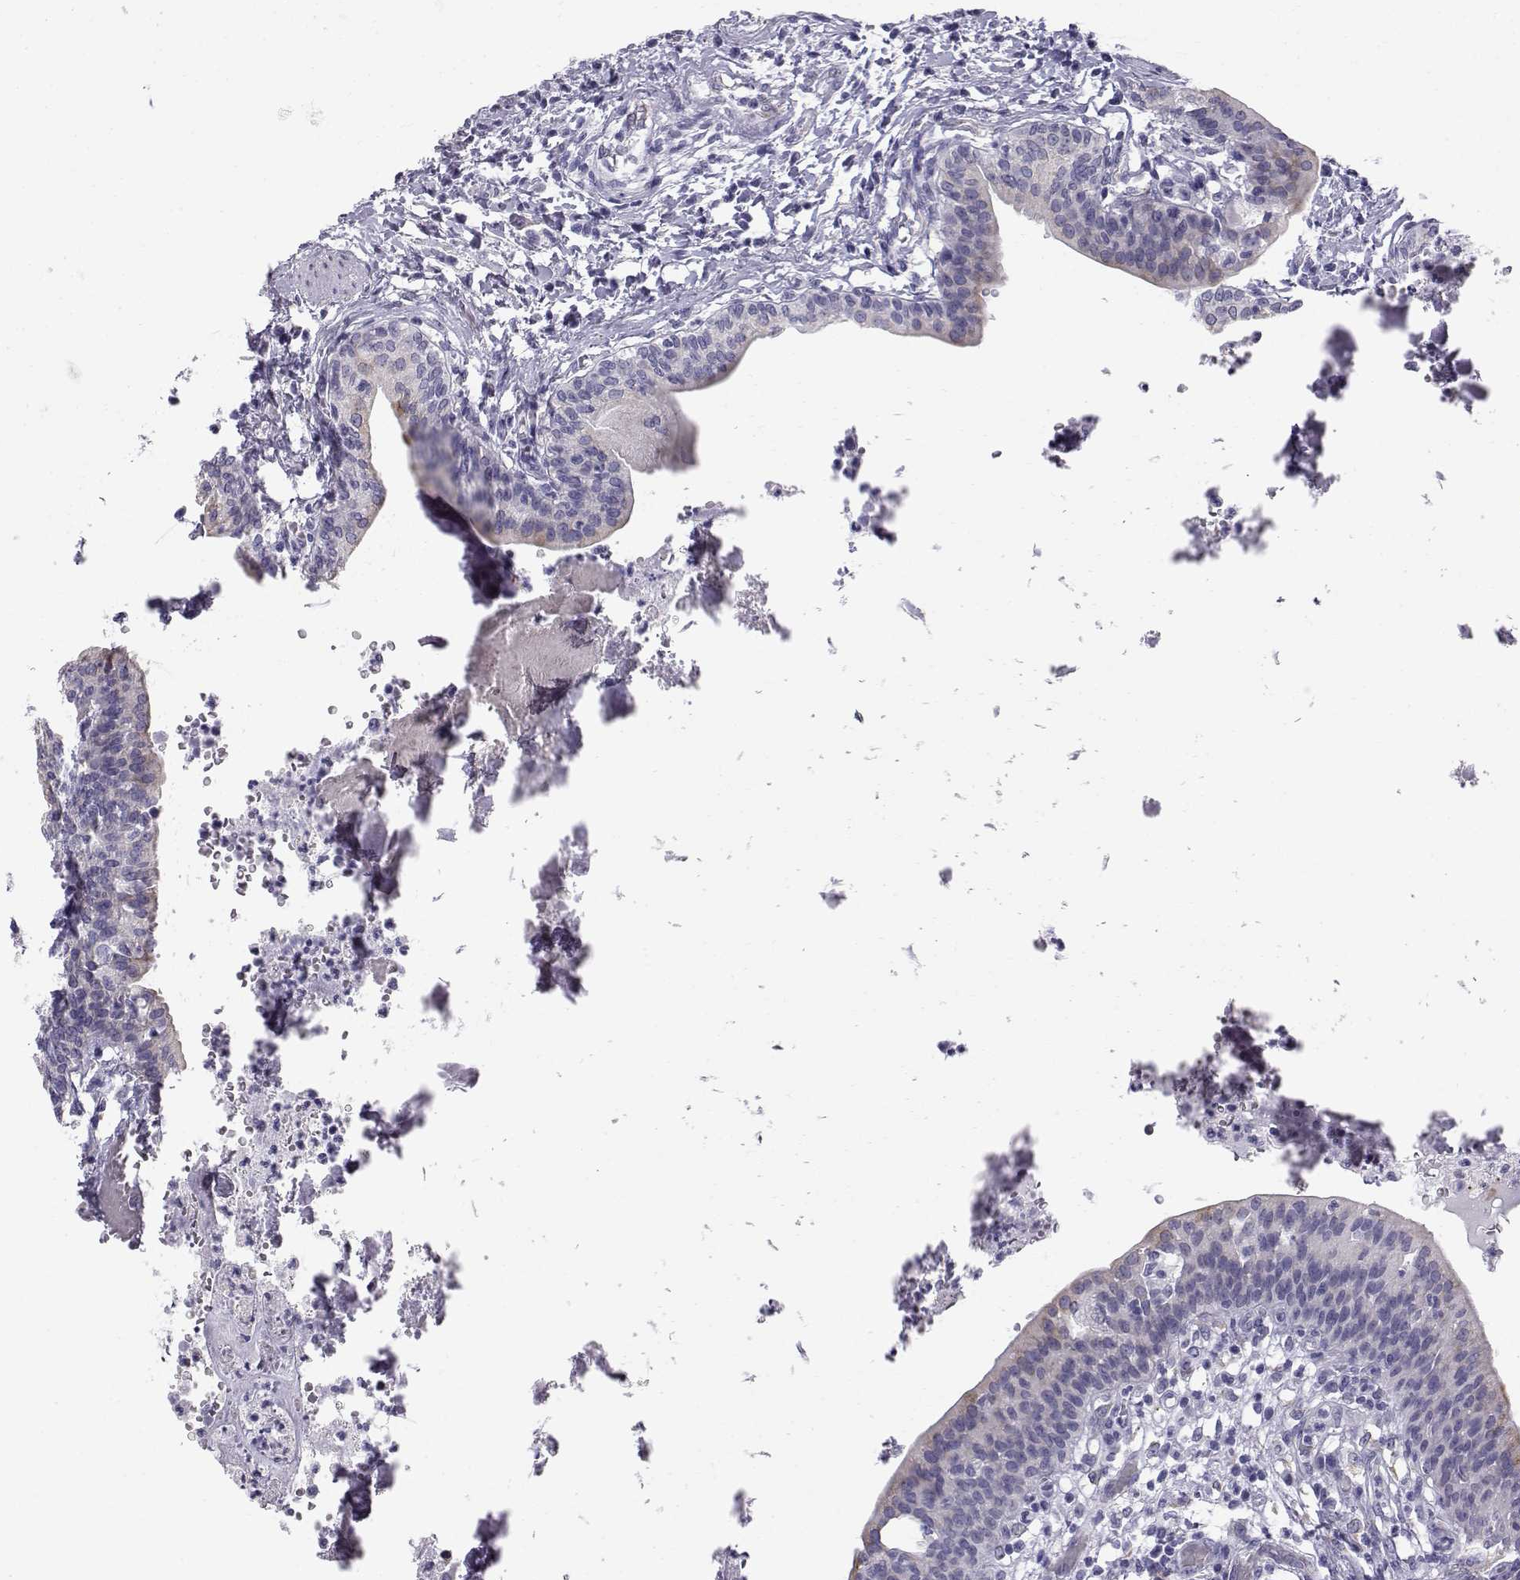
{"staining": {"intensity": "negative", "quantity": "none", "location": "none"}, "tissue": "urinary bladder", "cell_type": "Urothelial cells", "image_type": "normal", "snomed": [{"axis": "morphology", "description": "Normal tissue, NOS"}, {"axis": "topography", "description": "Urinary bladder"}], "caption": "An image of urinary bladder stained for a protein reveals no brown staining in urothelial cells. (DAB immunohistochemistry (IHC) with hematoxylin counter stain).", "gene": "RNASE12", "patient": {"sex": "male", "age": 66}}